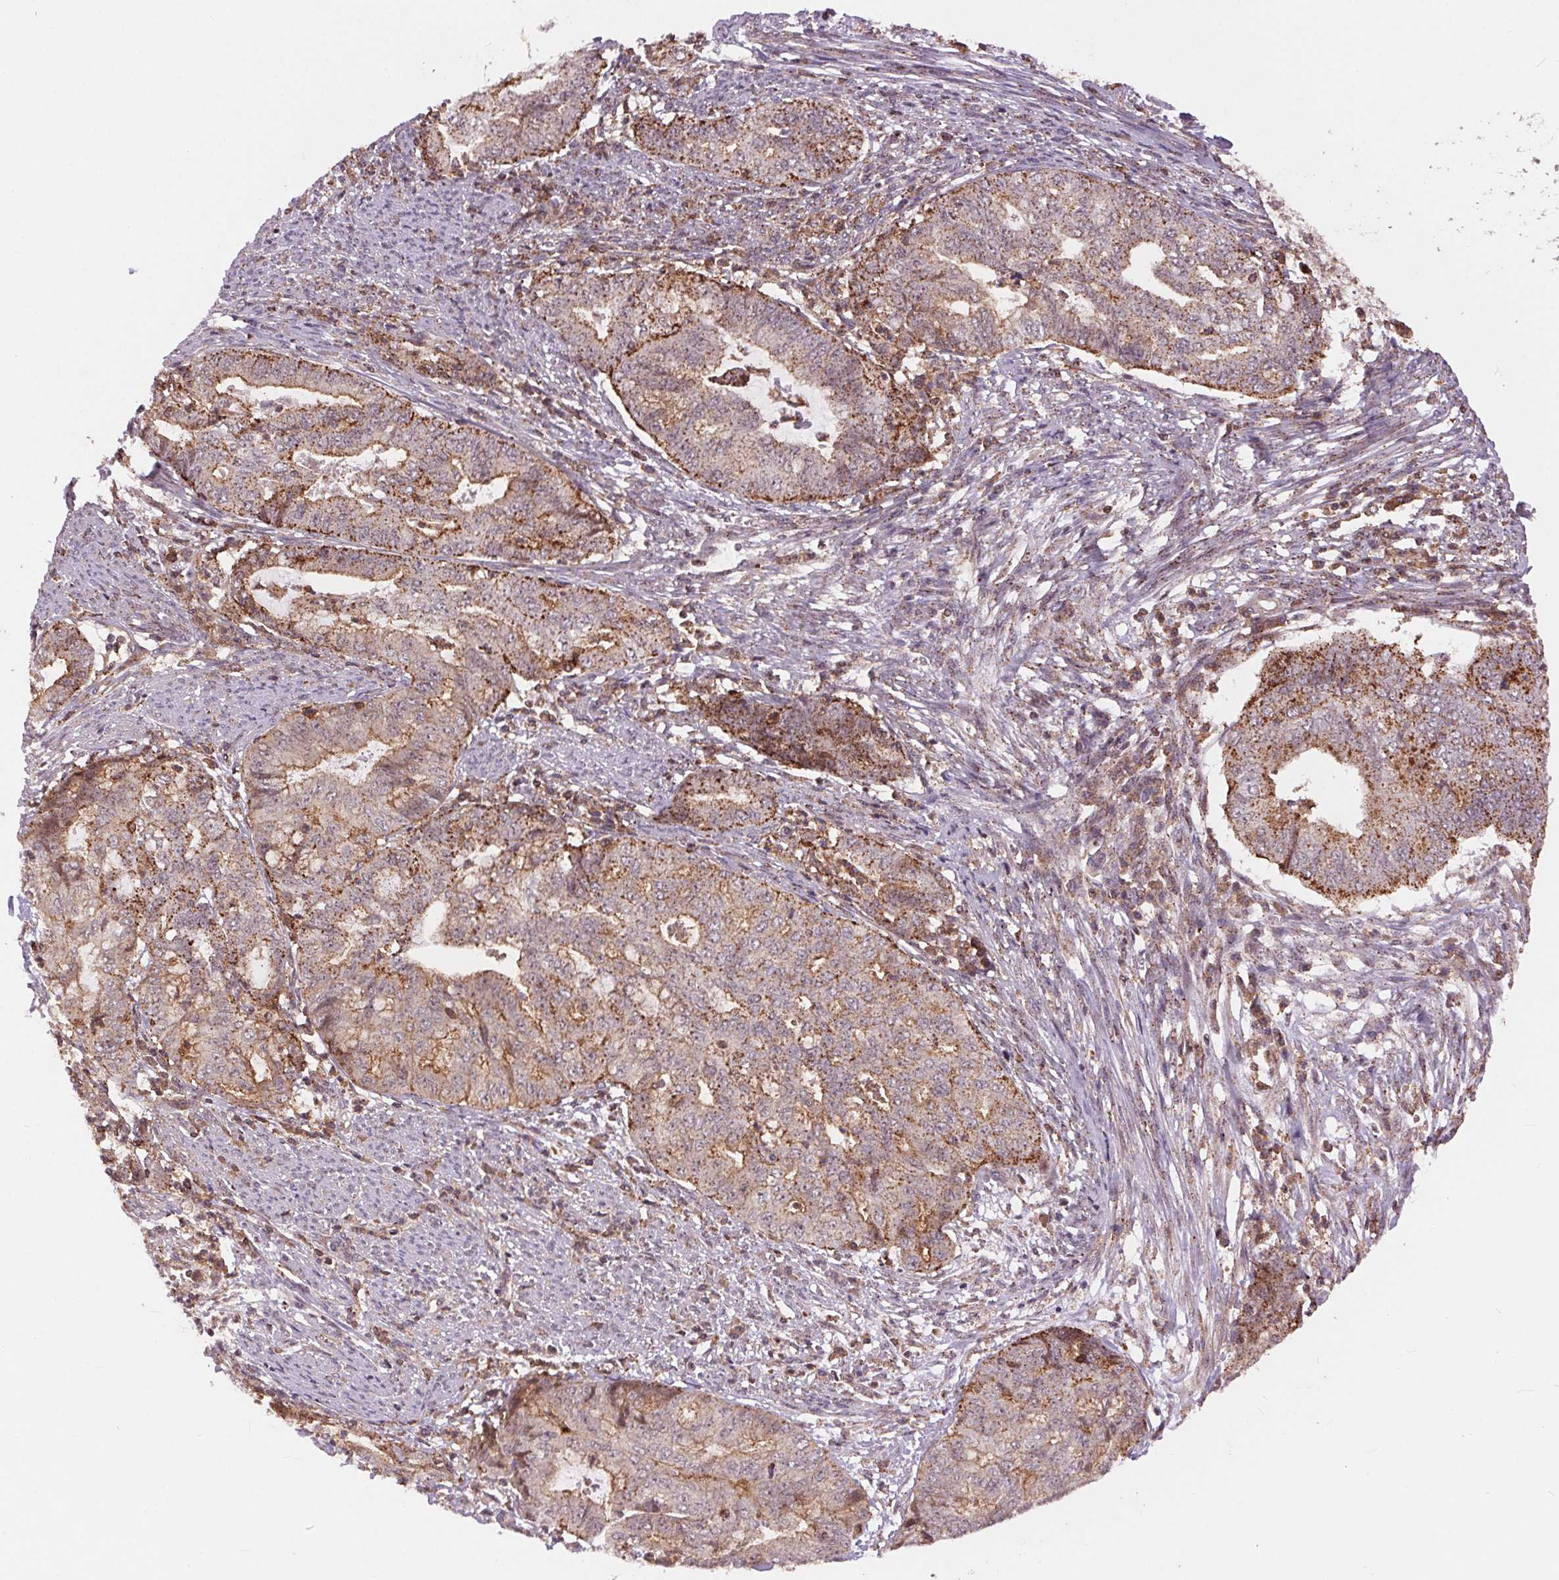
{"staining": {"intensity": "moderate", "quantity": ">75%", "location": "cytoplasmic/membranous"}, "tissue": "endometrial cancer", "cell_type": "Tumor cells", "image_type": "cancer", "snomed": [{"axis": "morphology", "description": "Adenocarcinoma, NOS"}, {"axis": "topography", "description": "Endometrium"}], "caption": "DAB (3,3'-diaminobenzidine) immunohistochemical staining of endometrial adenocarcinoma displays moderate cytoplasmic/membranous protein positivity in about >75% of tumor cells.", "gene": "CHMP4B", "patient": {"sex": "female", "age": 79}}